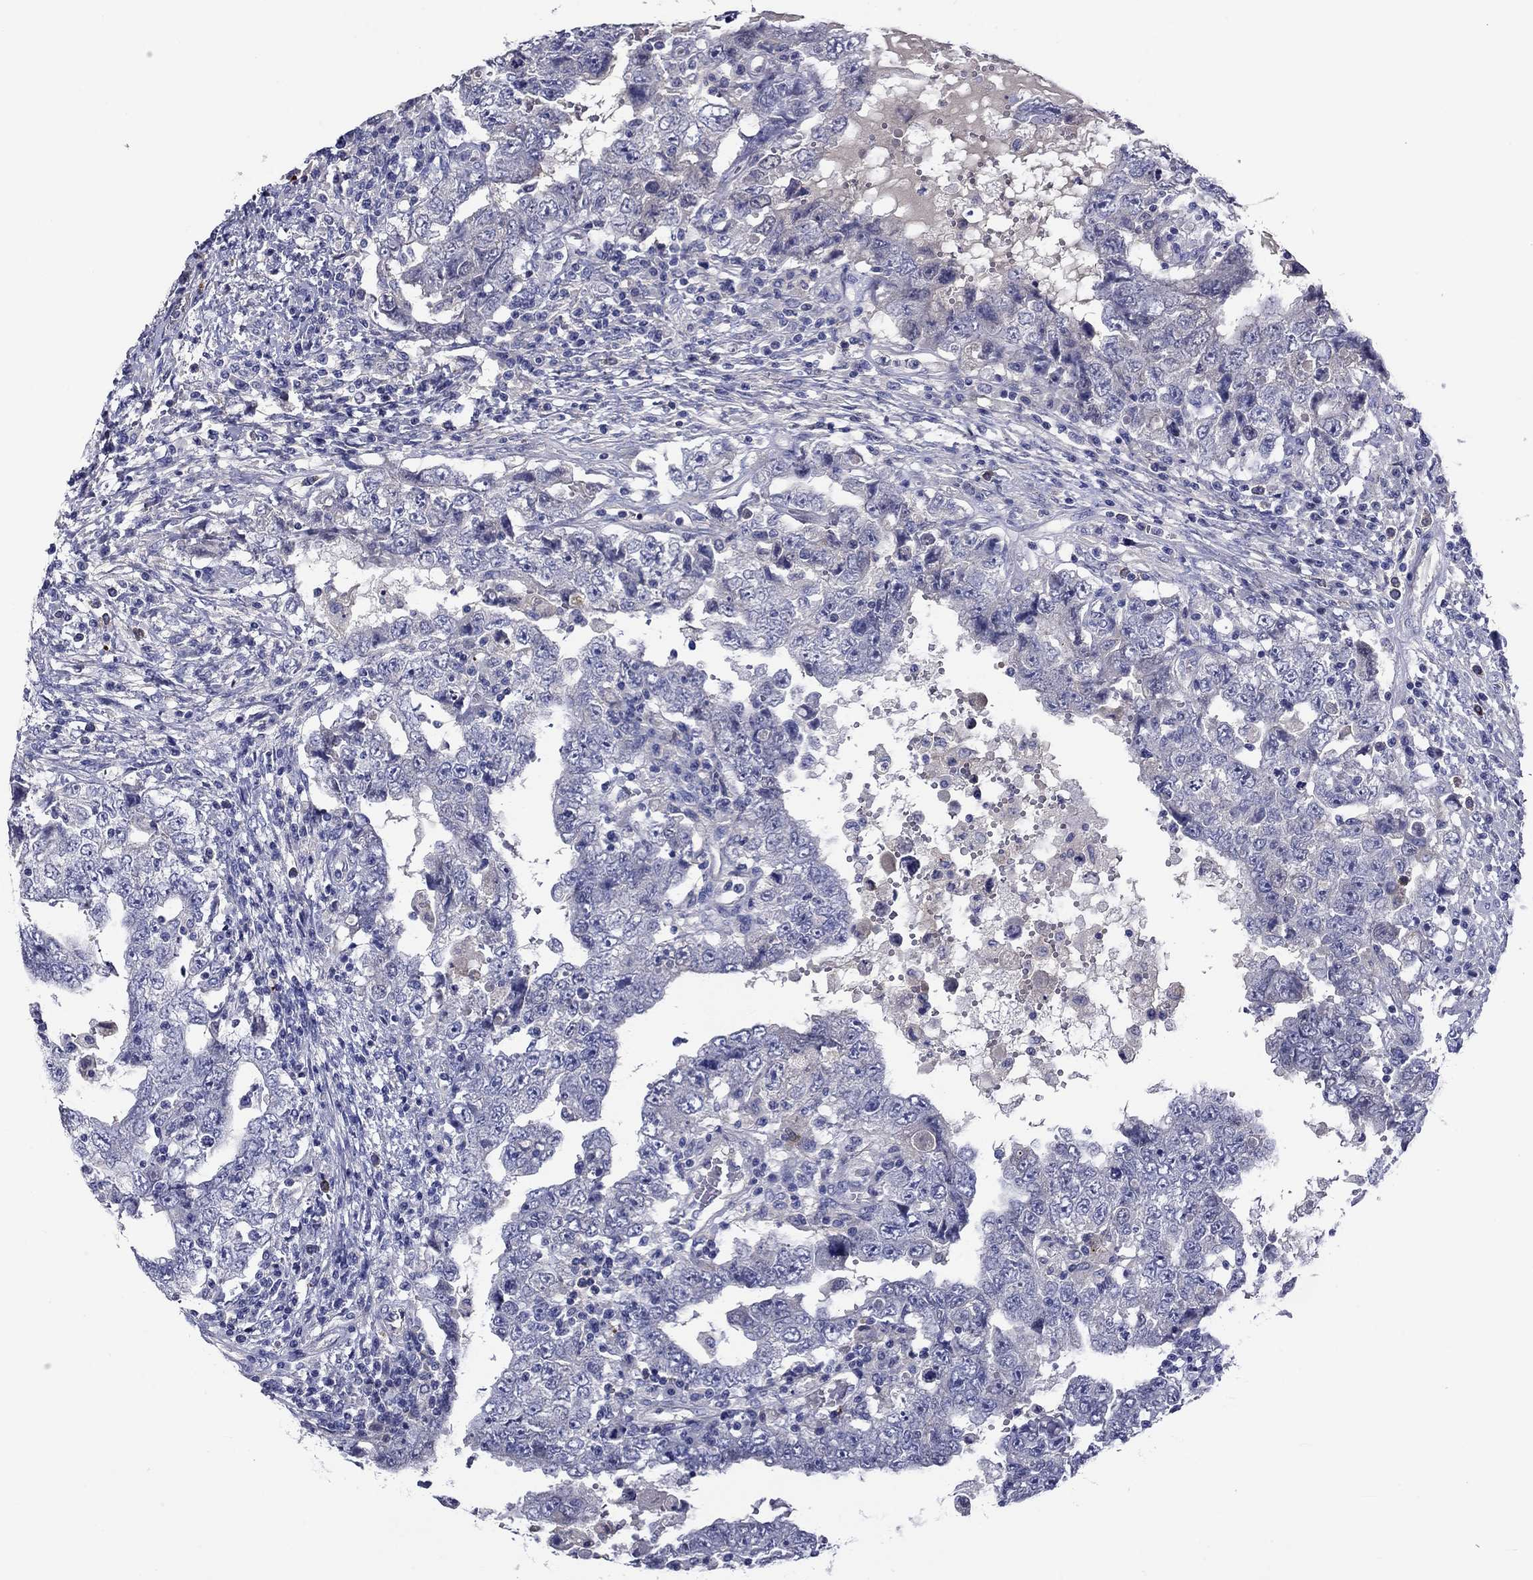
{"staining": {"intensity": "negative", "quantity": "none", "location": "none"}, "tissue": "testis cancer", "cell_type": "Tumor cells", "image_type": "cancer", "snomed": [{"axis": "morphology", "description": "Carcinoma, Embryonal, NOS"}, {"axis": "topography", "description": "Testis"}], "caption": "There is no significant expression in tumor cells of embryonal carcinoma (testis).", "gene": "CNDP1", "patient": {"sex": "male", "age": 26}}